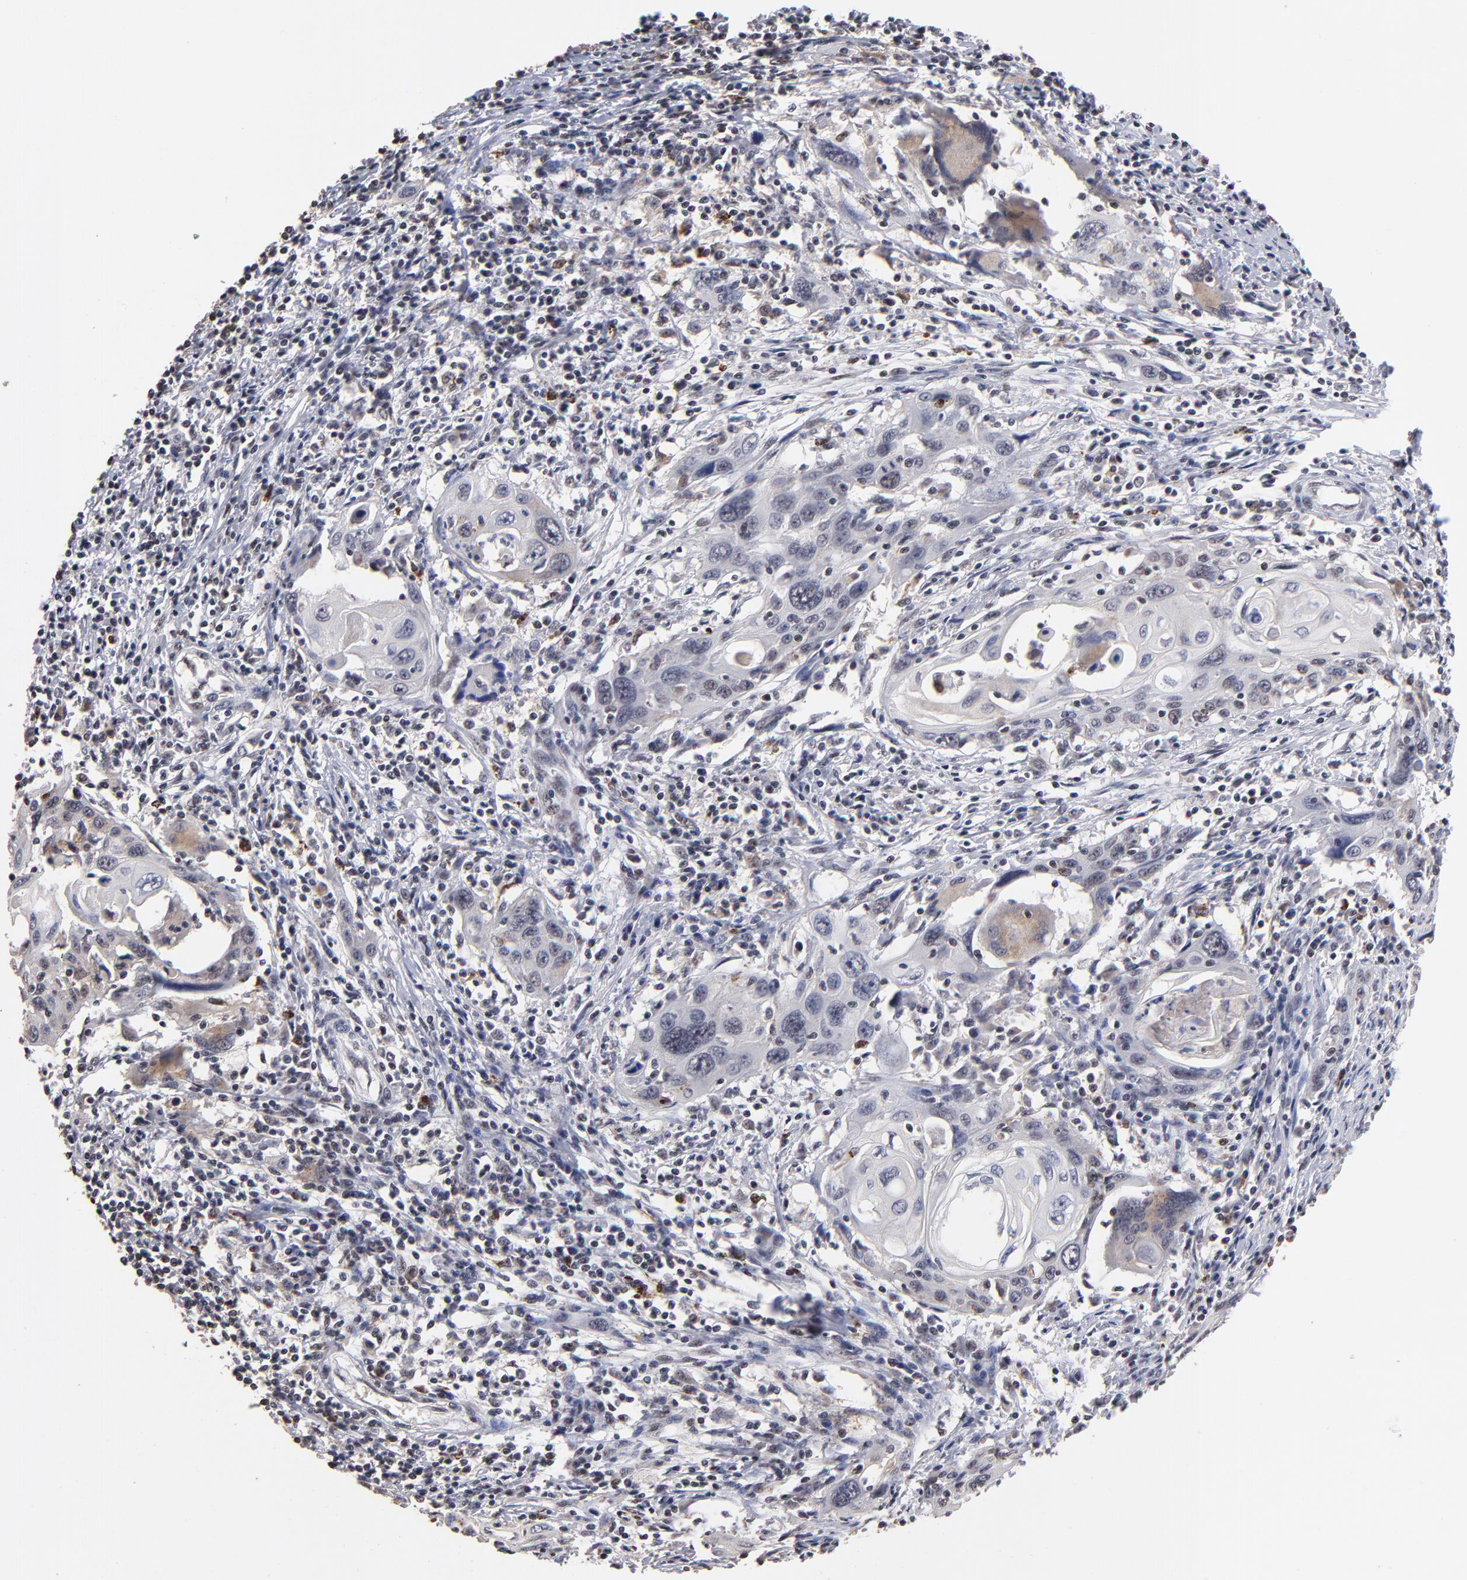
{"staining": {"intensity": "moderate", "quantity": "25%-75%", "location": "cytoplasmic/membranous,nuclear"}, "tissue": "cervical cancer", "cell_type": "Tumor cells", "image_type": "cancer", "snomed": [{"axis": "morphology", "description": "Squamous cell carcinoma, NOS"}, {"axis": "topography", "description": "Cervix"}], "caption": "Immunohistochemistry photomicrograph of neoplastic tissue: human cervical squamous cell carcinoma stained using immunohistochemistry reveals medium levels of moderate protein expression localized specifically in the cytoplasmic/membranous and nuclear of tumor cells, appearing as a cytoplasmic/membranous and nuclear brown color.", "gene": "ZNF146", "patient": {"sex": "female", "age": 54}}